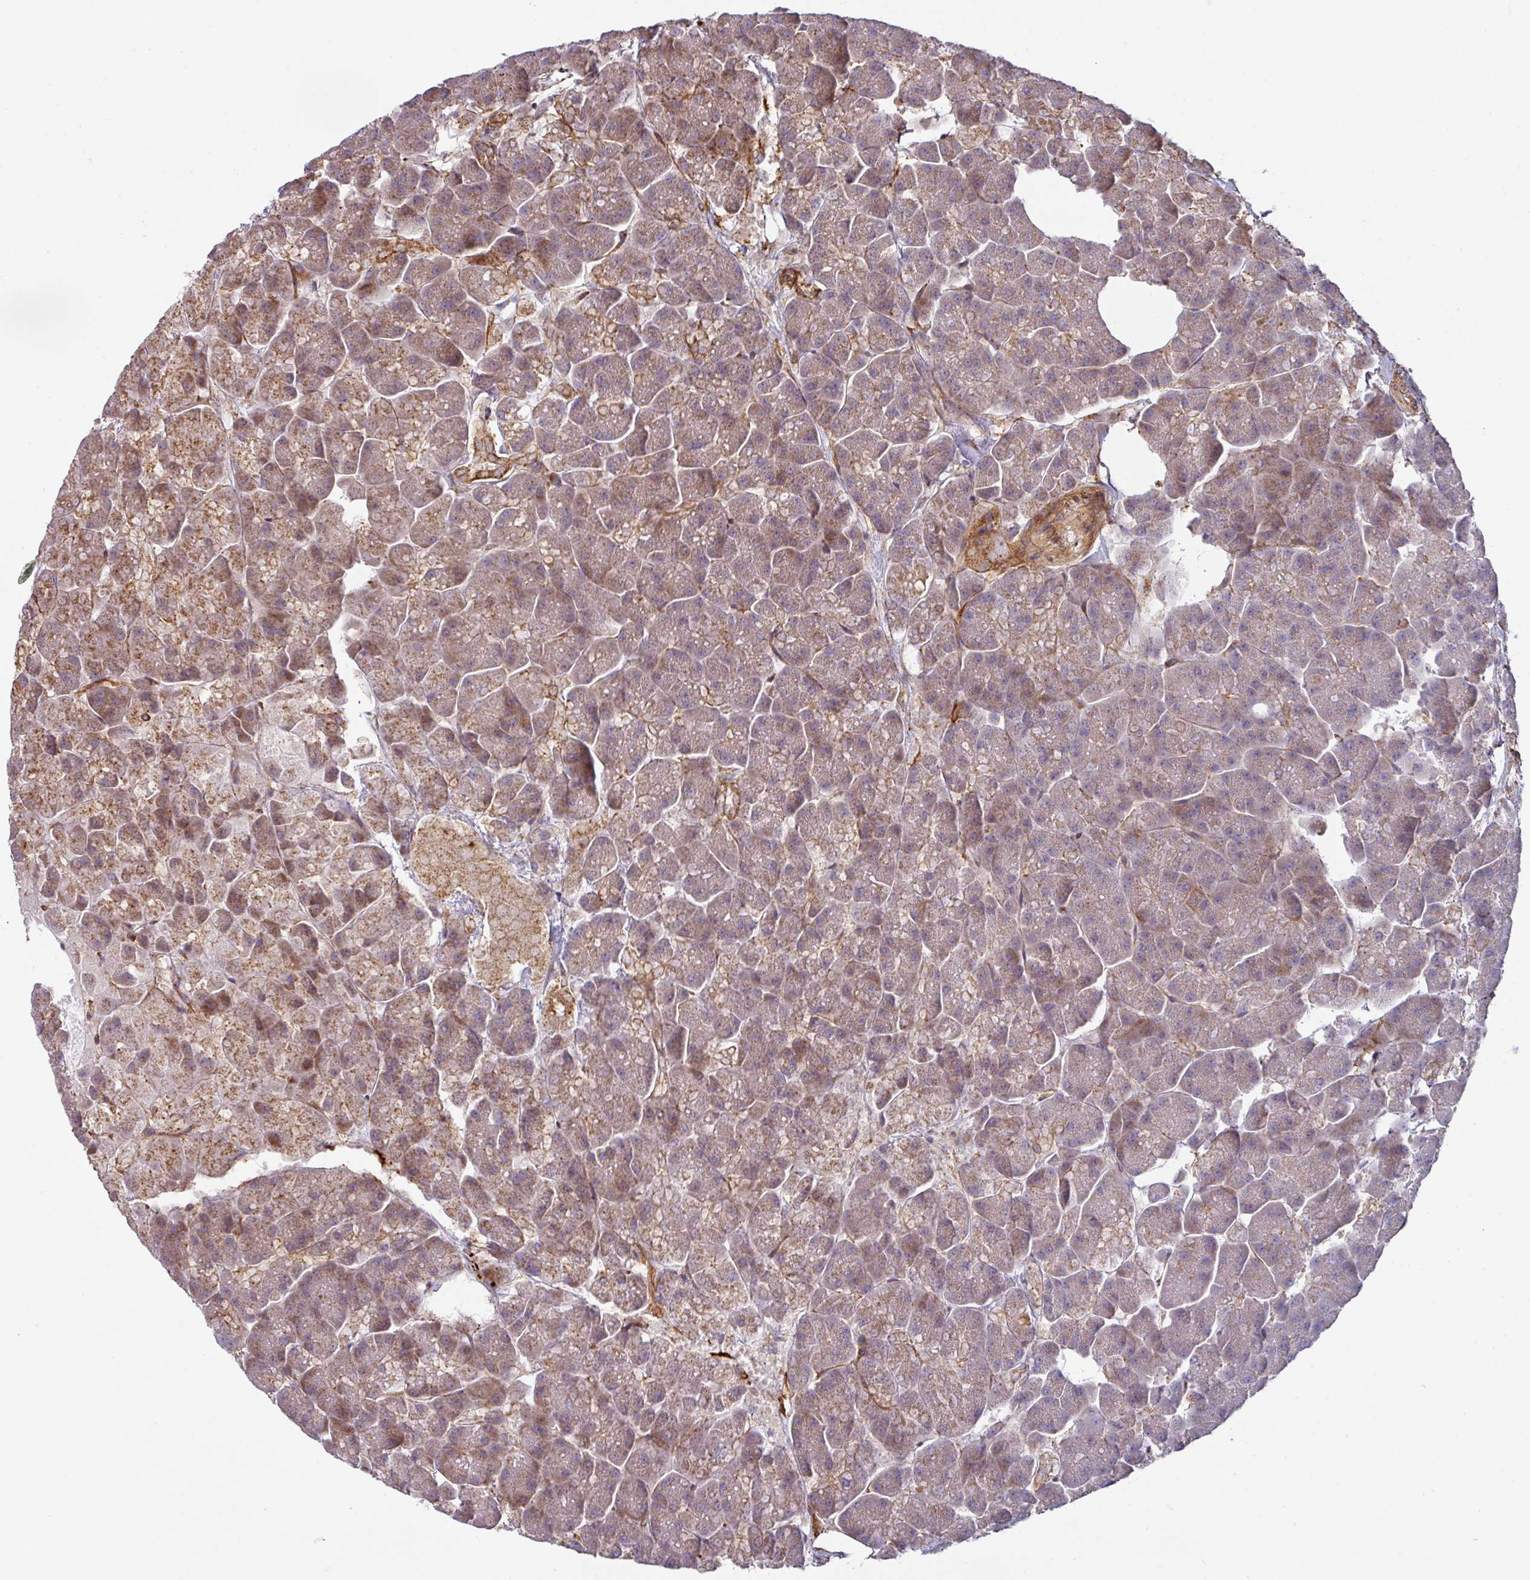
{"staining": {"intensity": "strong", "quantity": "<25%", "location": "cytoplasmic/membranous"}, "tissue": "pancreas", "cell_type": "Exocrine glandular cells", "image_type": "normal", "snomed": [{"axis": "morphology", "description": "Normal tissue, NOS"}, {"axis": "topography", "description": "Pancreas"}, {"axis": "topography", "description": "Peripheral nerve tissue"}], "caption": "Protein analysis of benign pancreas displays strong cytoplasmic/membranous positivity in about <25% of exocrine glandular cells.", "gene": "CASP2", "patient": {"sex": "male", "age": 54}}